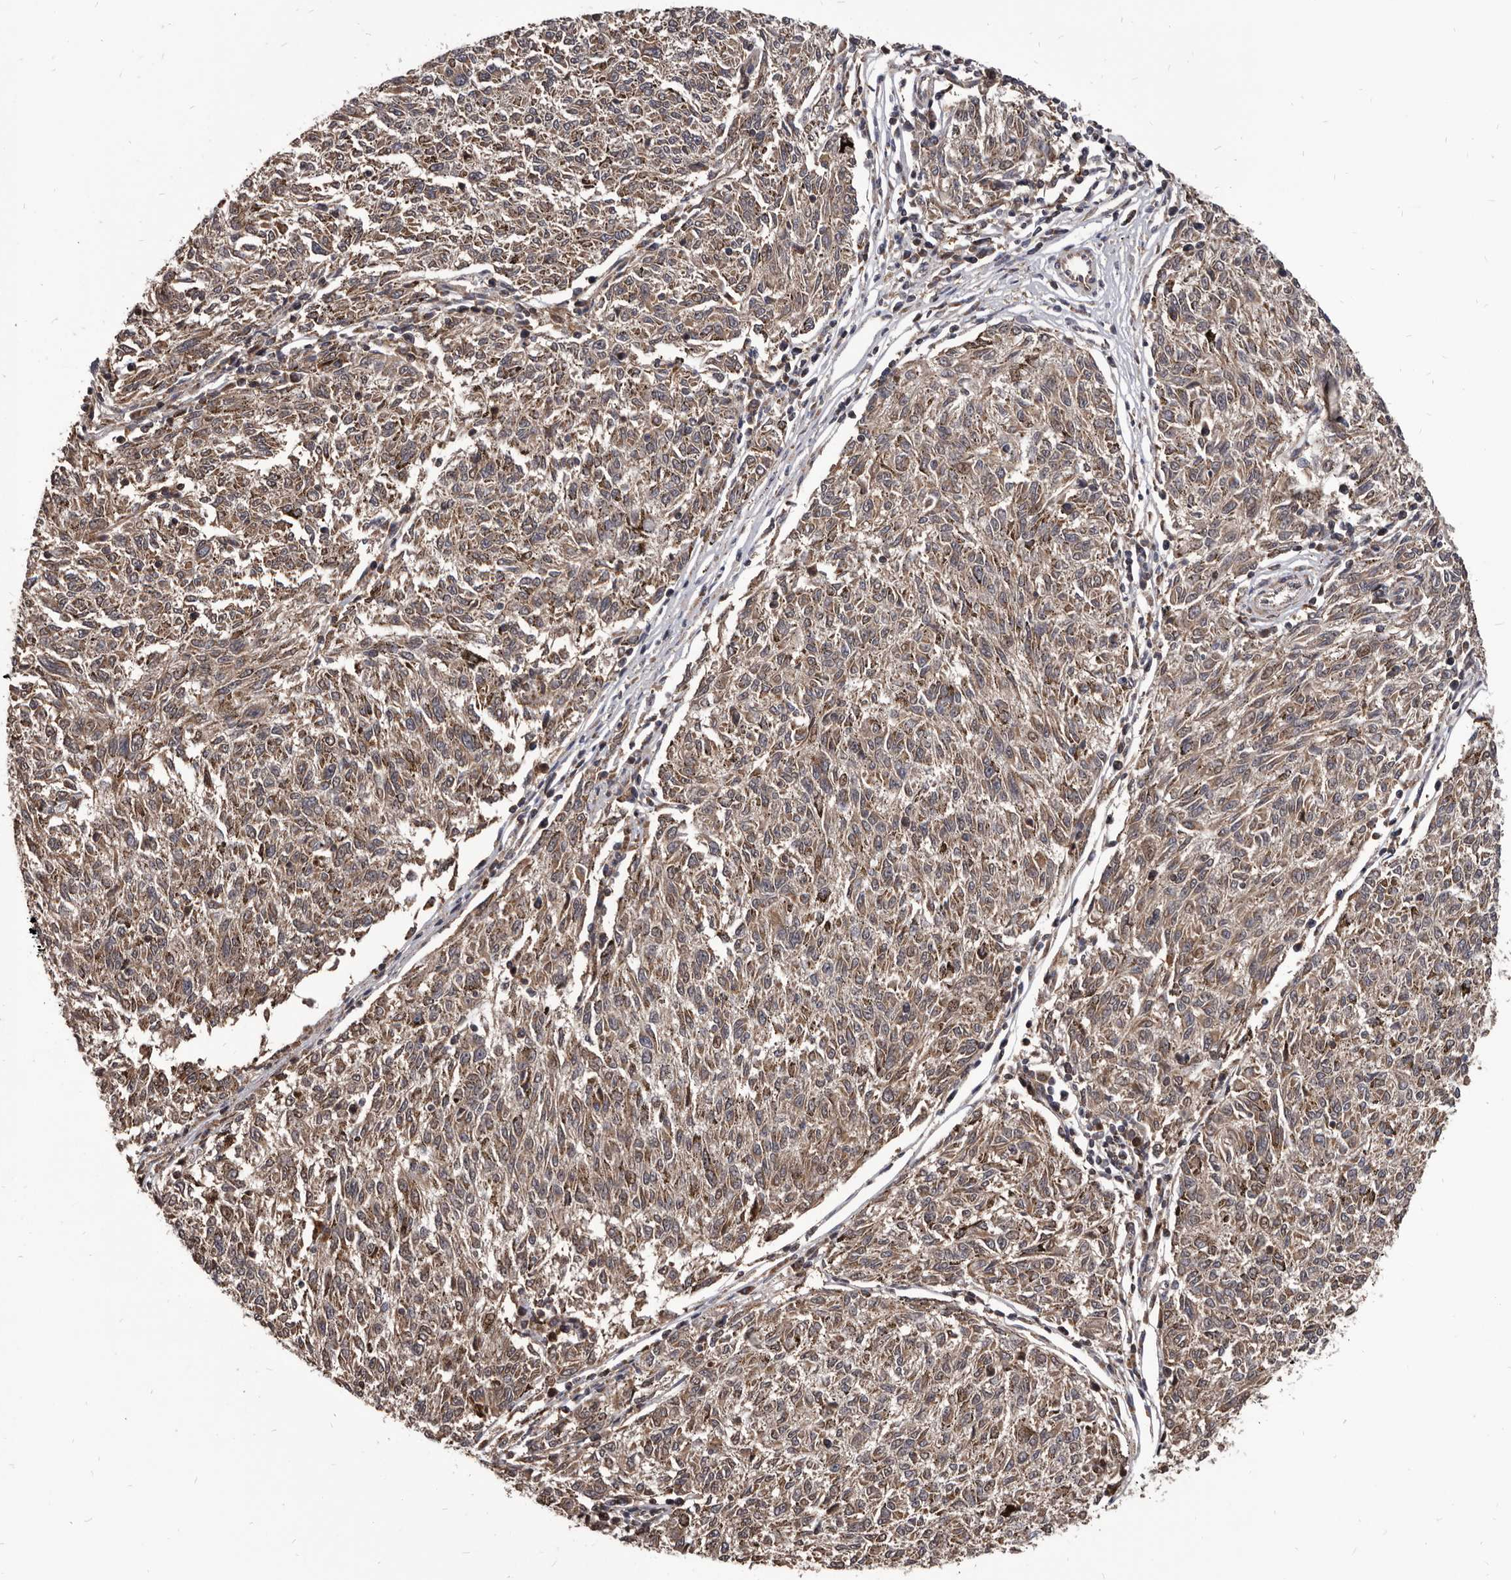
{"staining": {"intensity": "weak", "quantity": ">75%", "location": "cytoplasmic/membranous"}, "tissue": "melanoma", "cell_type": "Tumor cells", "image_type": "cancer", "snomed": [{"axis": "morphology", "description": "Malignant melanoma, NOS"}, {"axis": "topography", "description": "Skin"}], "caption": "DAB immunohistochemical staining of human malignant melanoma displays weak cytoplasmic/membranous protein expression in about >75% of tumor cells.", "gene": "MAP3K14", "patient": {"sex": "female", "age": 72}}